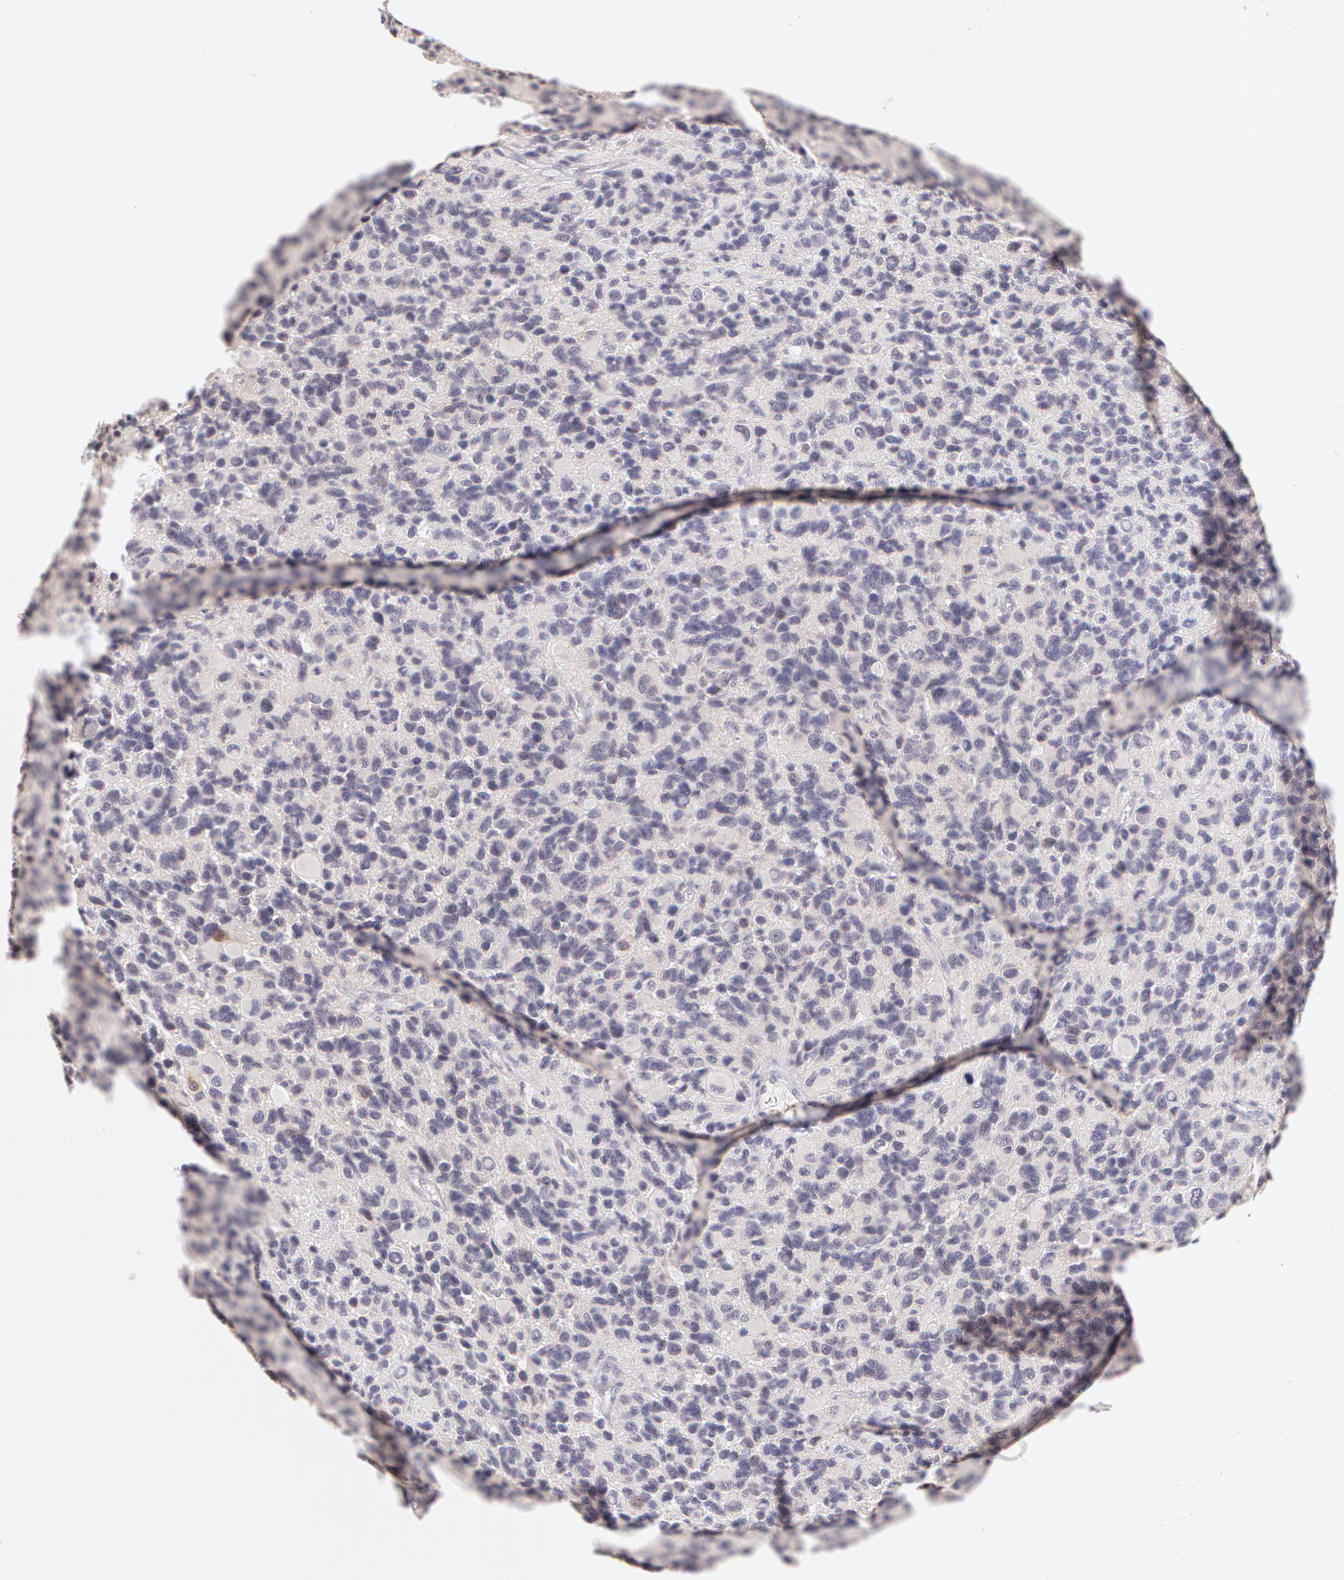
{"staining": {"intensity": "negative", "quantity": "none", "location": "none"}, "tissue": "glioma", "cell_type": "Tumor cells", "image_type": "cancer", "snomed": [{"axis": "morphology", "description": "Glioma, malignant, High grade"}, {"axis": "topography", "description": "Brain"}], "caption": "A high-resolution photomicrograph shows IHC staining of glioma, which displays no significant expression in tumor cells.", "gene": "ZNF597", "patient": {"sex": "male", "age": 77}}